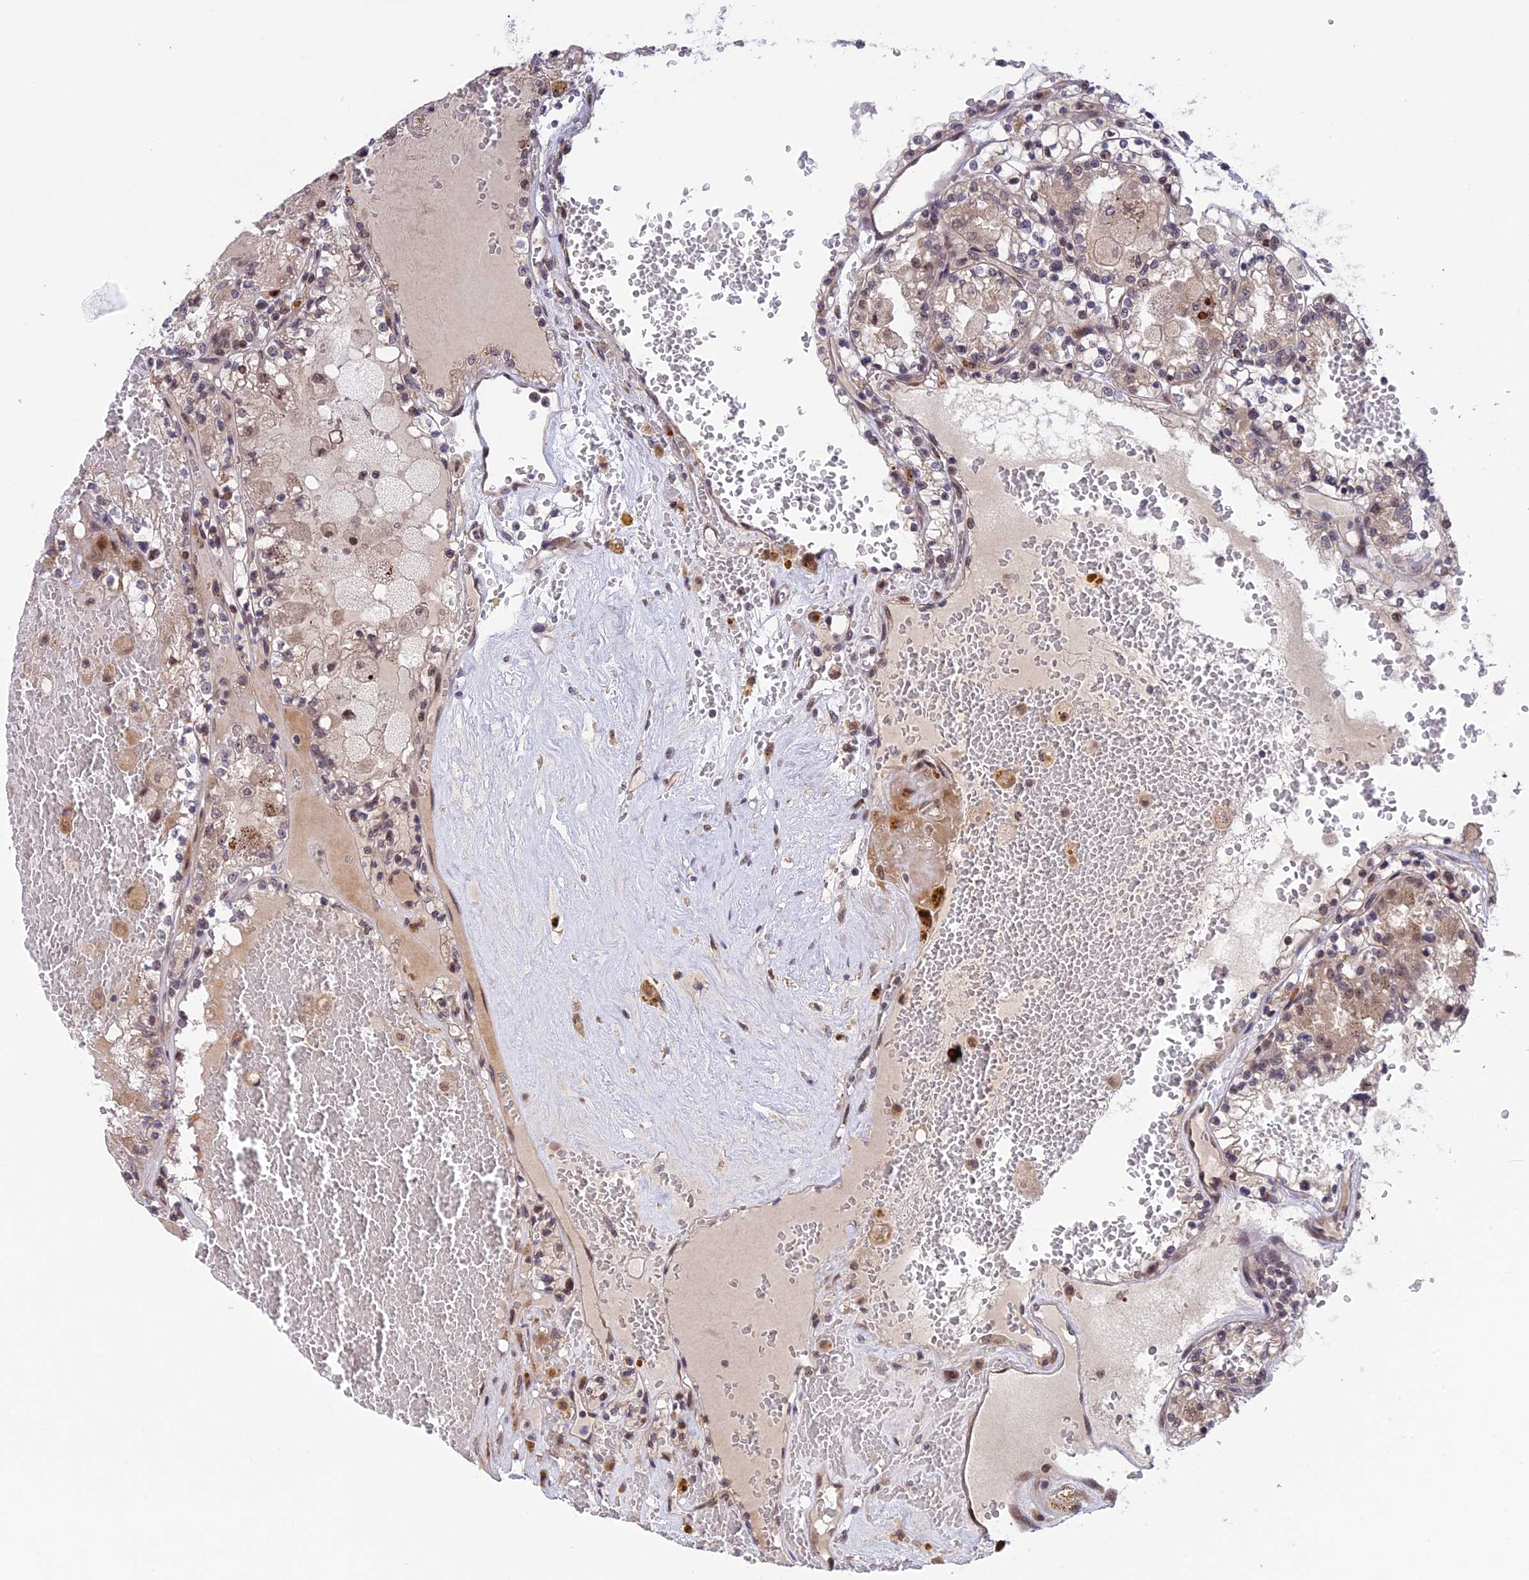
{"staining": {"intensity": "weak", "quantity": "<25%", "location": "cytoplasmic/membranous"}, "tissue": "renal cancer", "cell_type": "Tumor cells", "image_type": "cancer", "snomed": [{"axis": "morphology", "description": "Adenocarcinoma, NOS"}, {"axis": "topography", "description": "Kidney"}], "caption": "Tumor cells are negative for brown protein staining in adenocarcinoma (renal). (Brightfield microscopy of DAB (3,3'-diaminobenzidine) immunohistochemistry (IHC) at high magnification).", "gene": "POLR2C", "patient": {"sex": "female", "age": 56}}